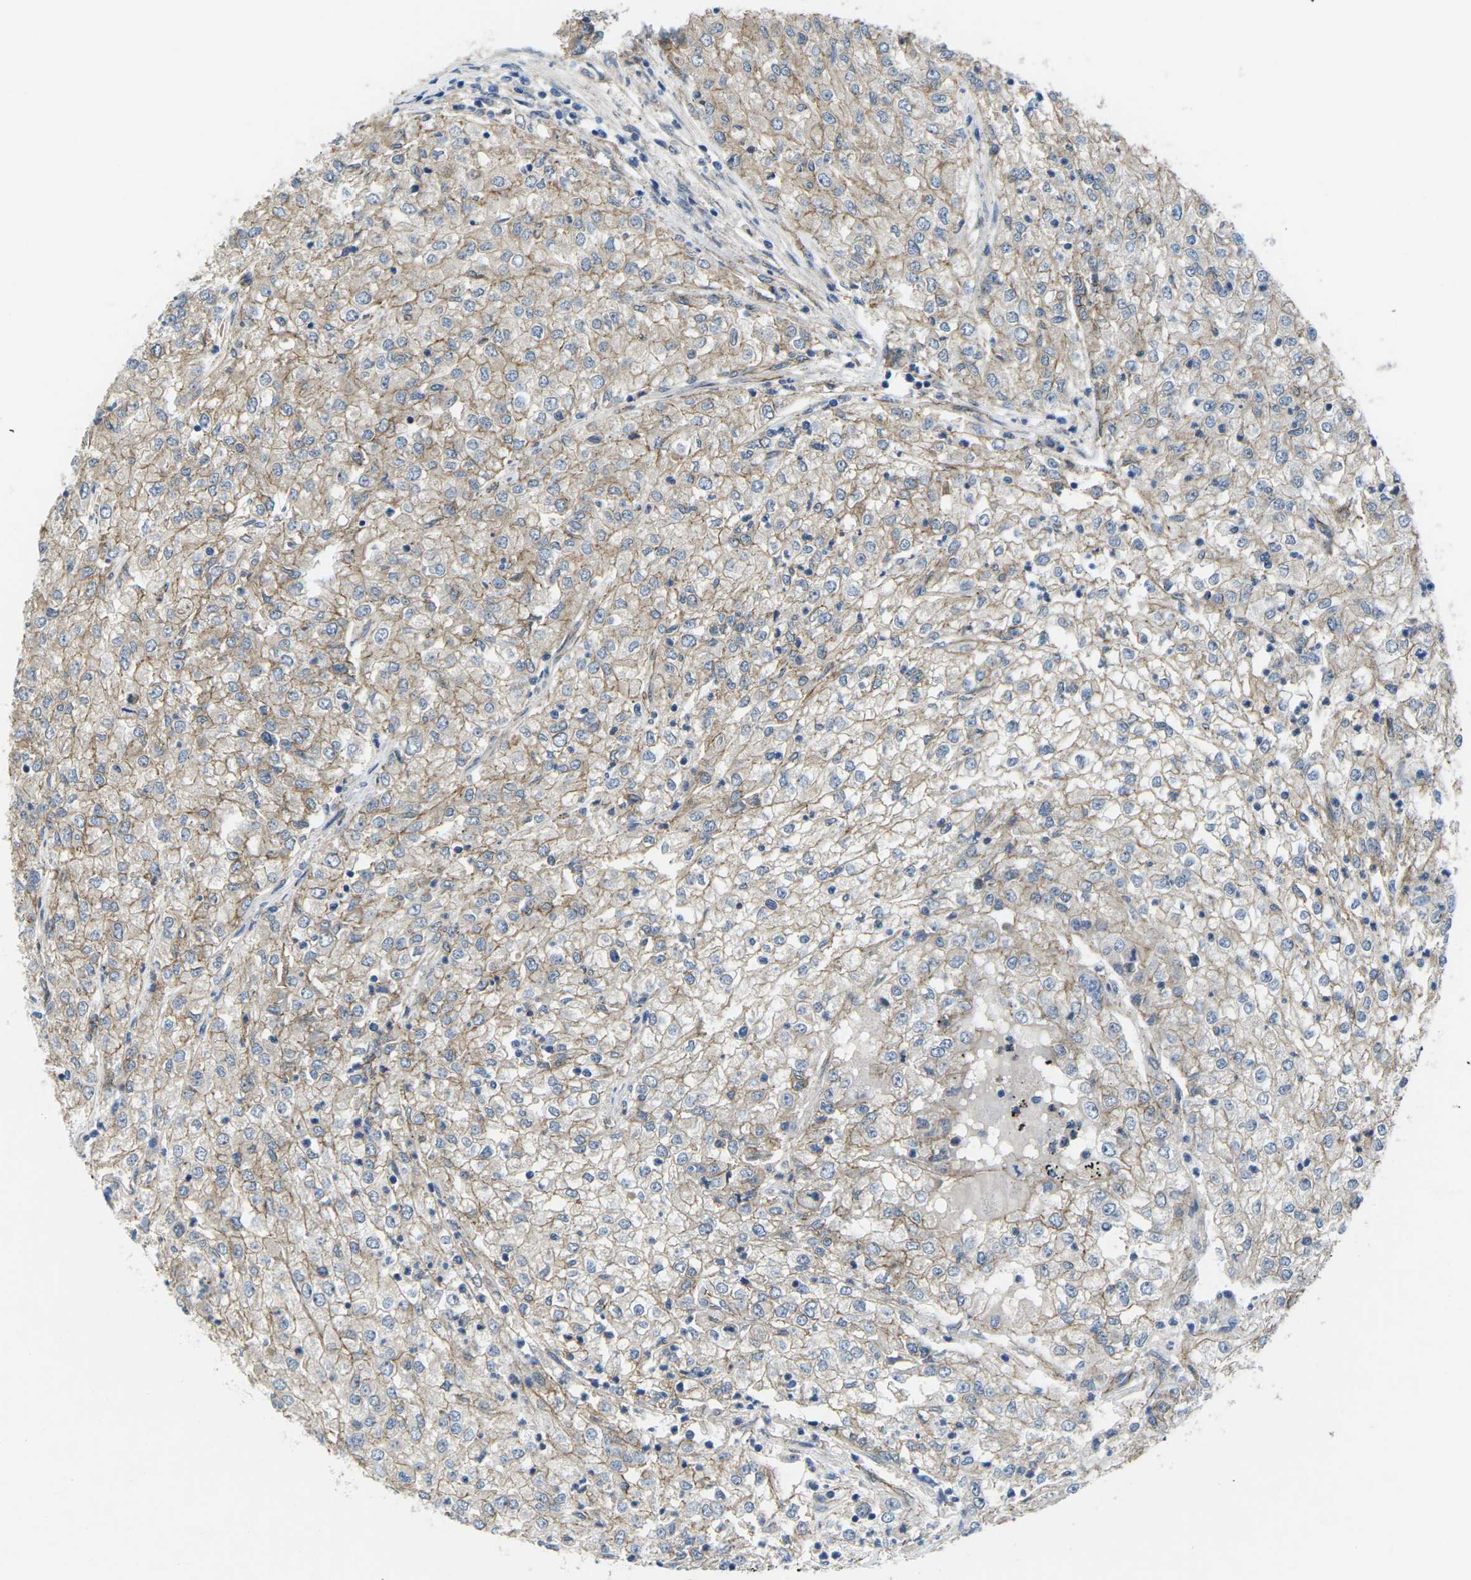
{"staining": {"intensity": "weak", "quantity": ">75%", "location": "cytoplasmic/membranous"}, "tissue": "renal cancer", "cell_type": "Tumor cells", "image_type": "cancer", "snomed": [{"axis": "morphology", "description": "Adenocarcinoma, NOS"}, {"axis": "topography", "description": "Kidney"}], "caption": "Immunohistochemical staining of adenocarcinoma (renal) exhibits low levels of weak cytoplasmic/membranous protein positivity in approximately >75% of tumor cells. Nuclei are stained in blue.", "gene": "CTNND1", "patient": {"sex": "female", "age": 54}}